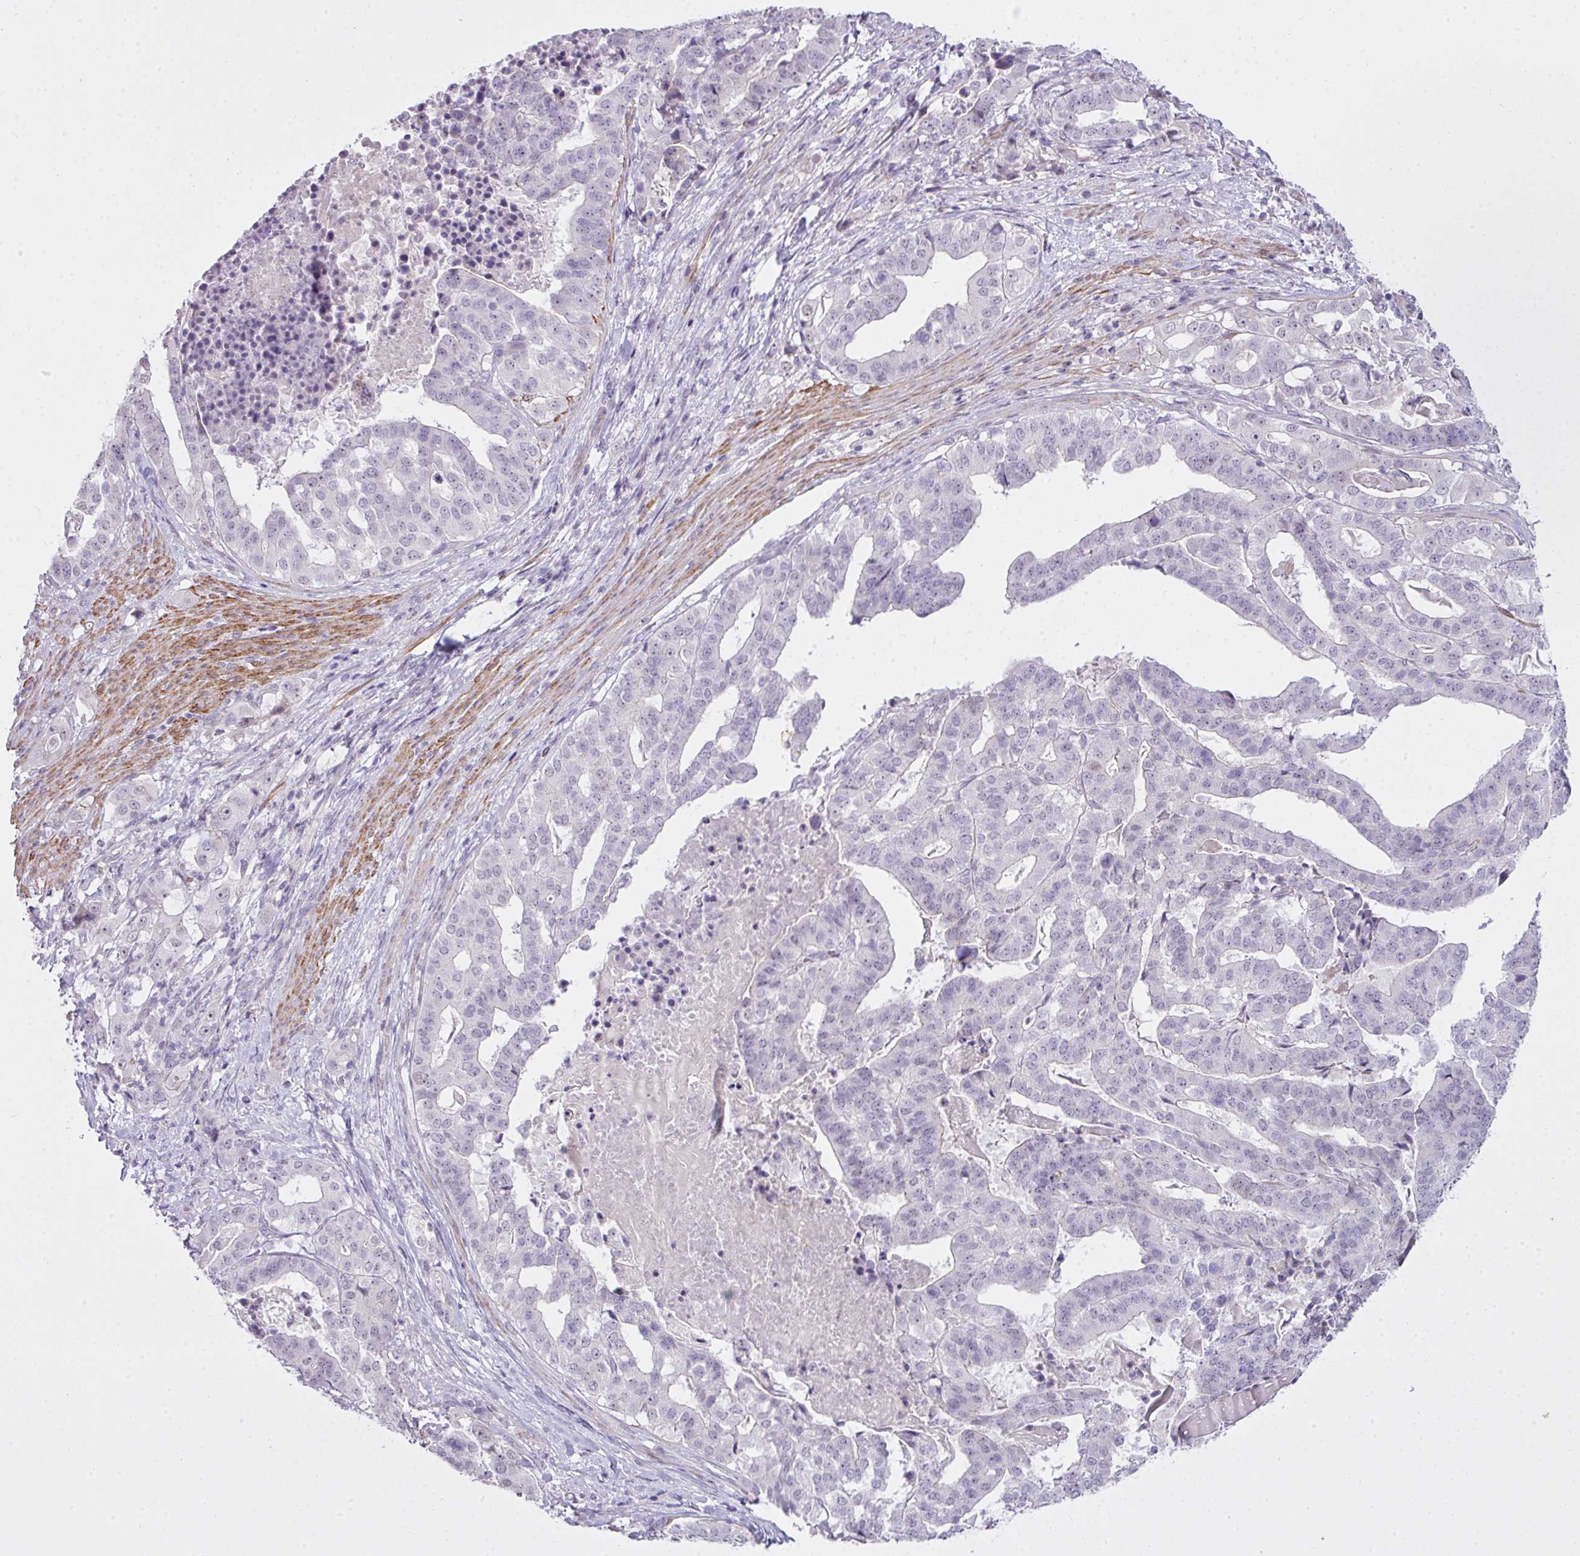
{"staining": {"intensity": "negative", "quantity": "none", "location": "none"}, "tissue": "stomach cancer", "cell_type": "Tumor cells", "image_type": "cancer", "snomed": [{"axis": "morphology", "description": "Adenocarcinoma, NOS"}, {"axis": "topography", "description": "Stomach"}], "caption": "Immunohistochemical staining of human stomach cancer (adenocarcinoma) demonstrates no significant staining in tumor cells. Brightfield microscopy of immunohistochemistry stained with DAB (3,3'-diaminobenzidine) (brown) and hematoxylin (blue), captured at high magnification.", "gene": "ZNF688", "patient": {"sex": "male", "age": 48}}